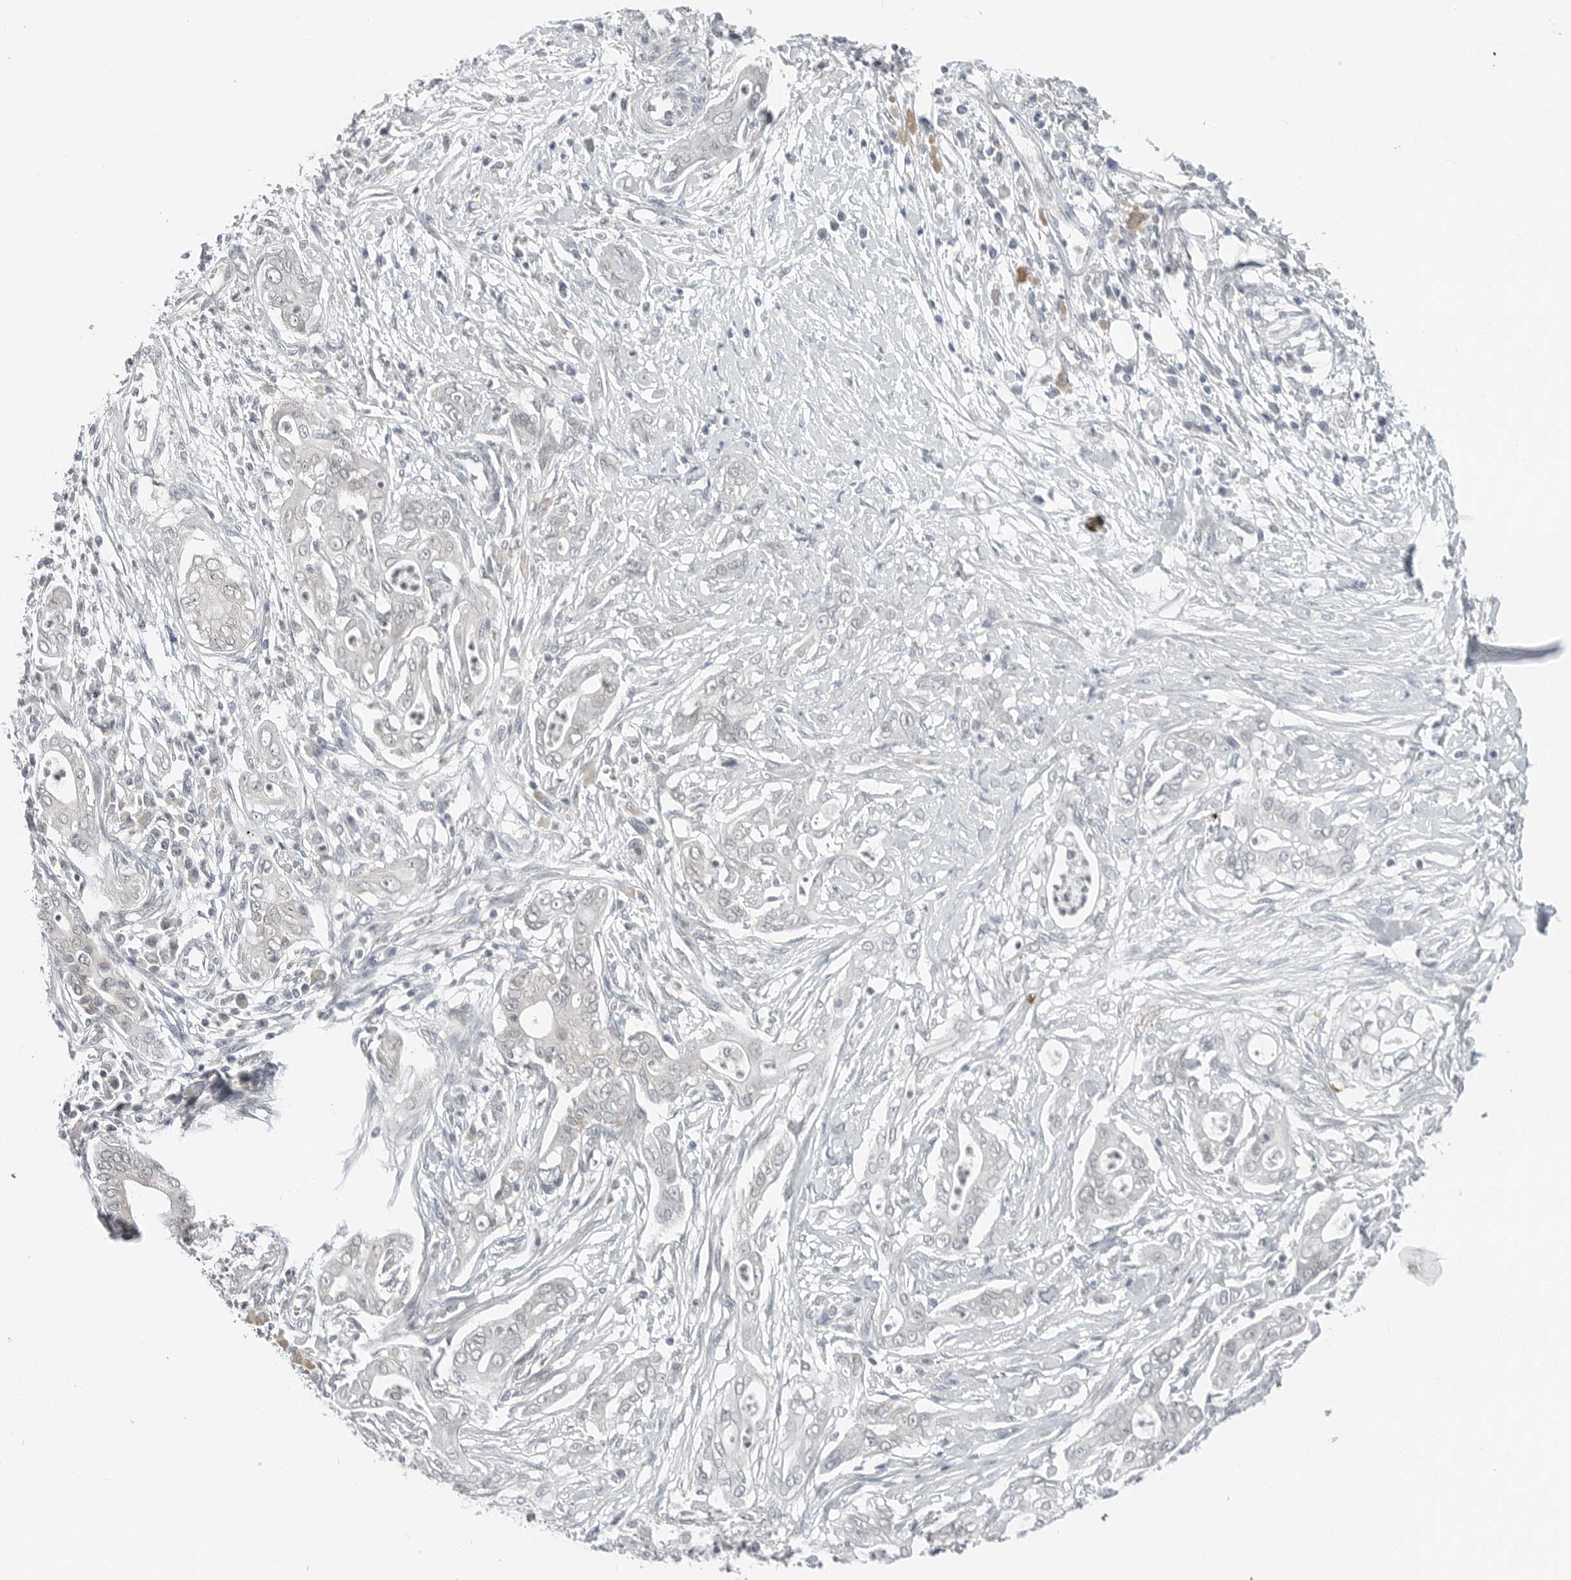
{"staining": {"intensity": "negative", "quantity": "none", "location": "none"}, "tissue": "pancreatic cancer", "cell_type": "Tumor cells", "image_type": "cancer", "snomed": [{"axis": "morphology", "description": "Adenocarcinoma, NOS"}, {"axis": "topography", "description": "Pancreas"}], "caption": "The micrograph demonstrates no significant positivity in tumor cells of pancreatic adenocarcinoma.", "gene": "FCRLB", "patient": {"sex": "male", "age": 58}}